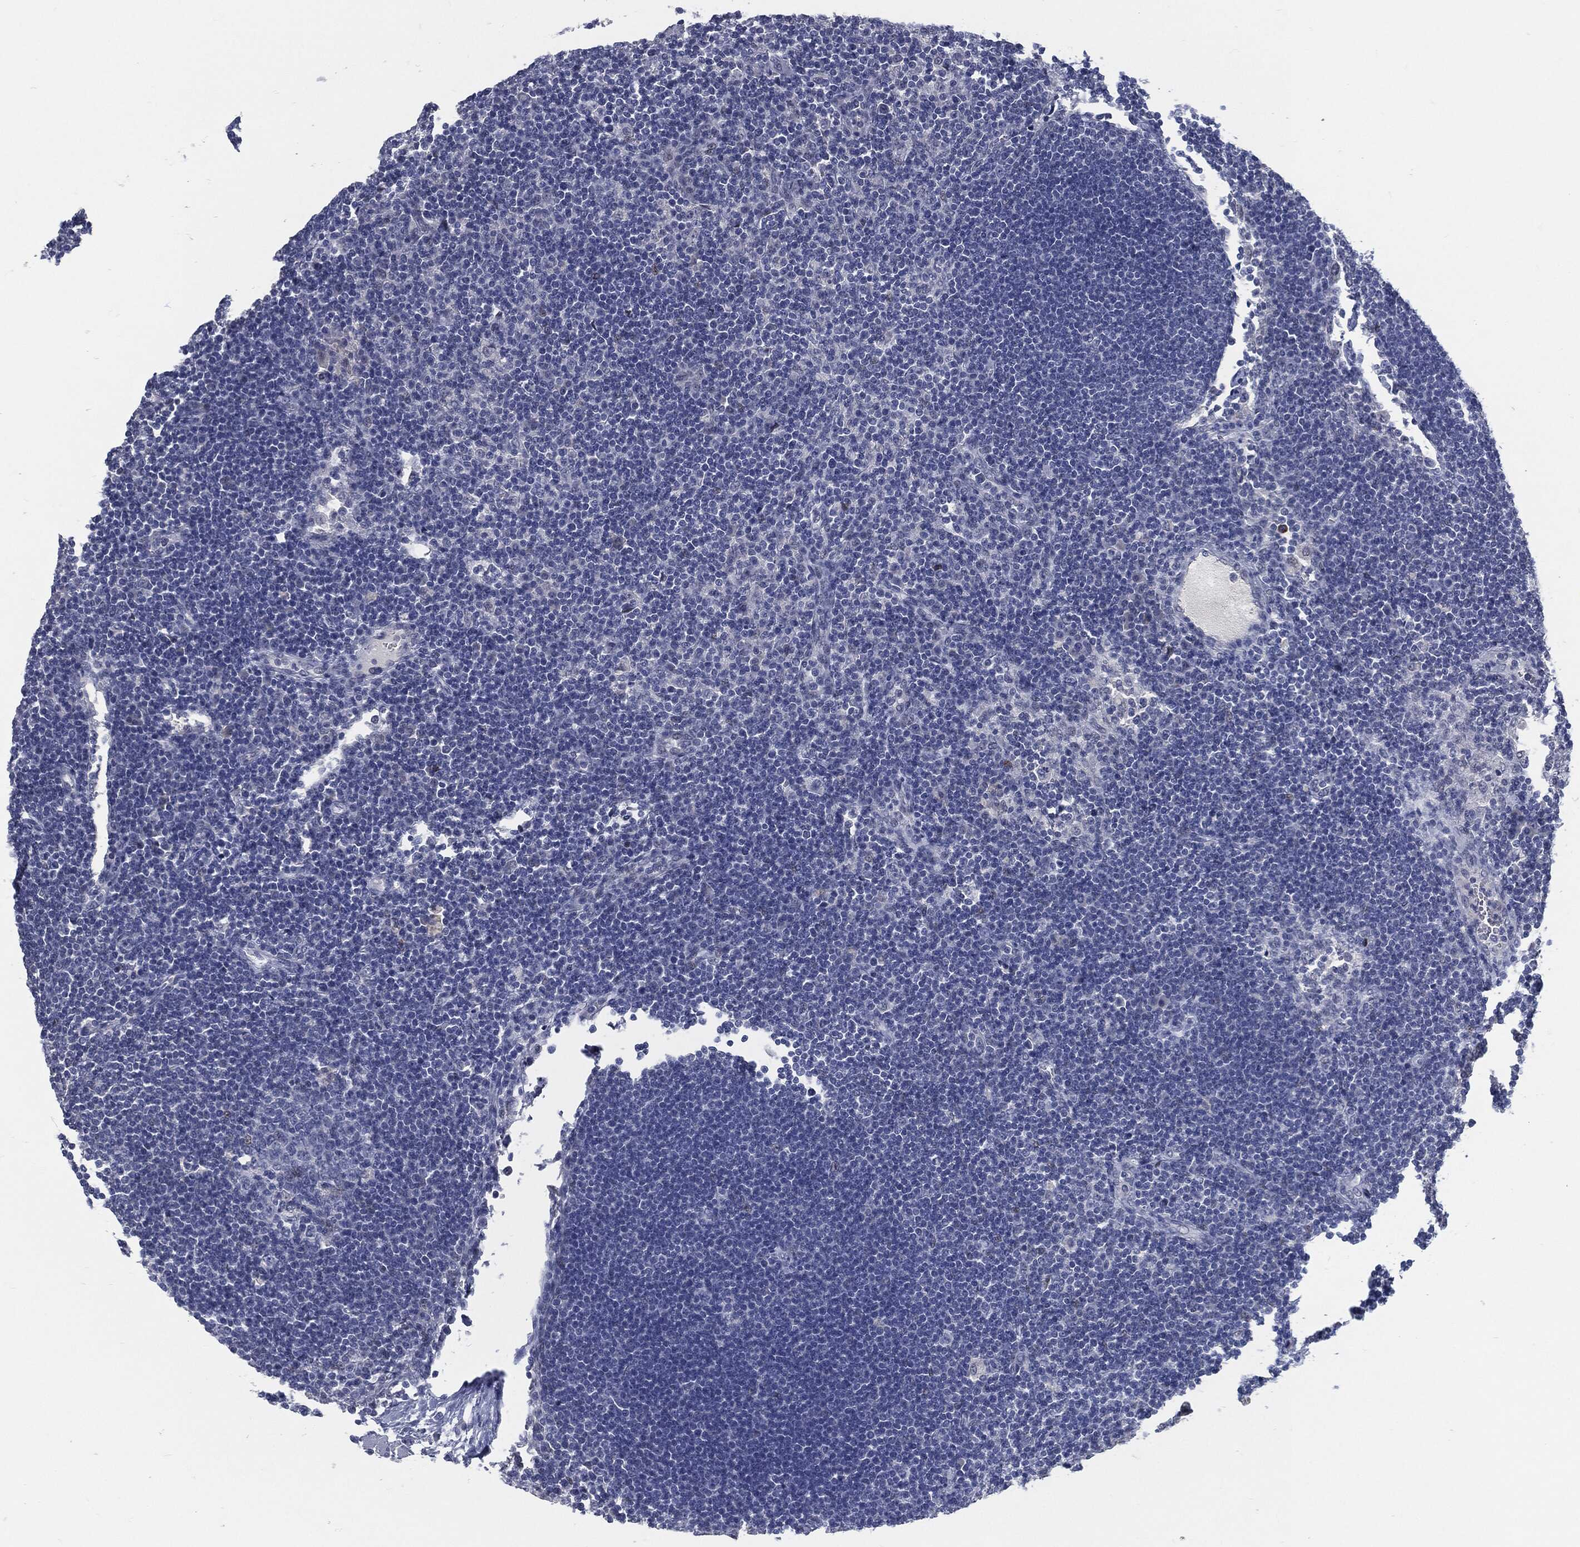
{"staining": {"intensity": "negative", "quantity": "none", "location": "none"}, "tissue": "lymph node", "cell_type": "Germinal center cells", "image_type": "normal", "snomed": [{"axis": "morphology", "description": "Normal tissue, NOS"}, {"axis": "topography", "description": "Lymph node"}], "caption": "This is a histopathology image of immunohistochemistry (IHC) staining of benign lymph node, which shows no positivity in germinal center cells. (DAB (3,3'-diaminobenzidine) IHC visualized using brightfield microscopy, high magnification).", "gene": "PROM1", "patient": {"sex": "female", "age": 67}}